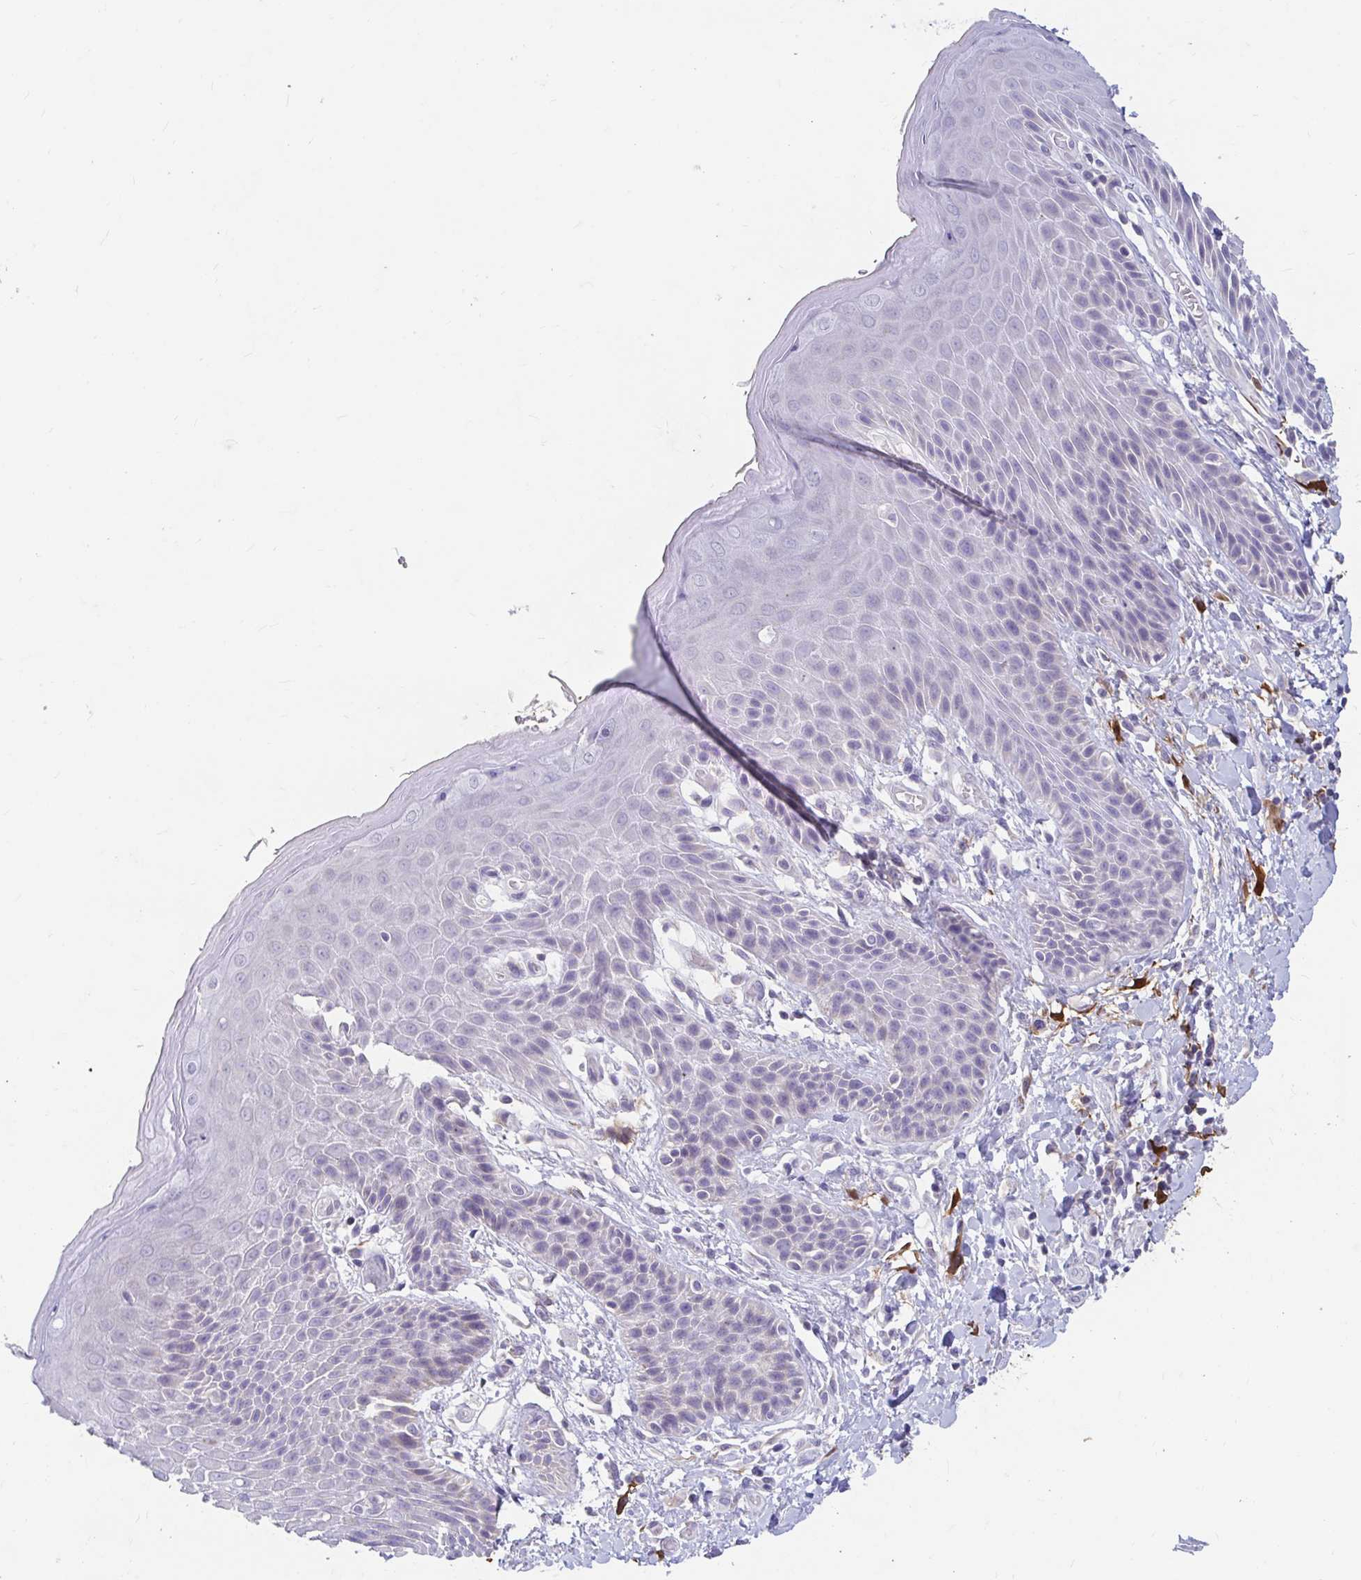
{"staining": {"intensity": "negative", "quantity": "none", "location": "none"}, "tissue": "skin", "cell_type": "Epidermal cells", "image_type": "normal", "snomed": [{"axis": "morphology", "description": "Normal tissue, NOS"}, {"axis": "topography", "description": "Anal"}, {"axis": "topography", "description": "Peripheral nerve tissue"}], "caption": "A high-resolution photomicrograph shows immunohistochemistry staining of normal skin, which reveals no significant expression in epidermal cells.", "gene": "ADH1A", "patient": {"sex": "male", "age": 51}}